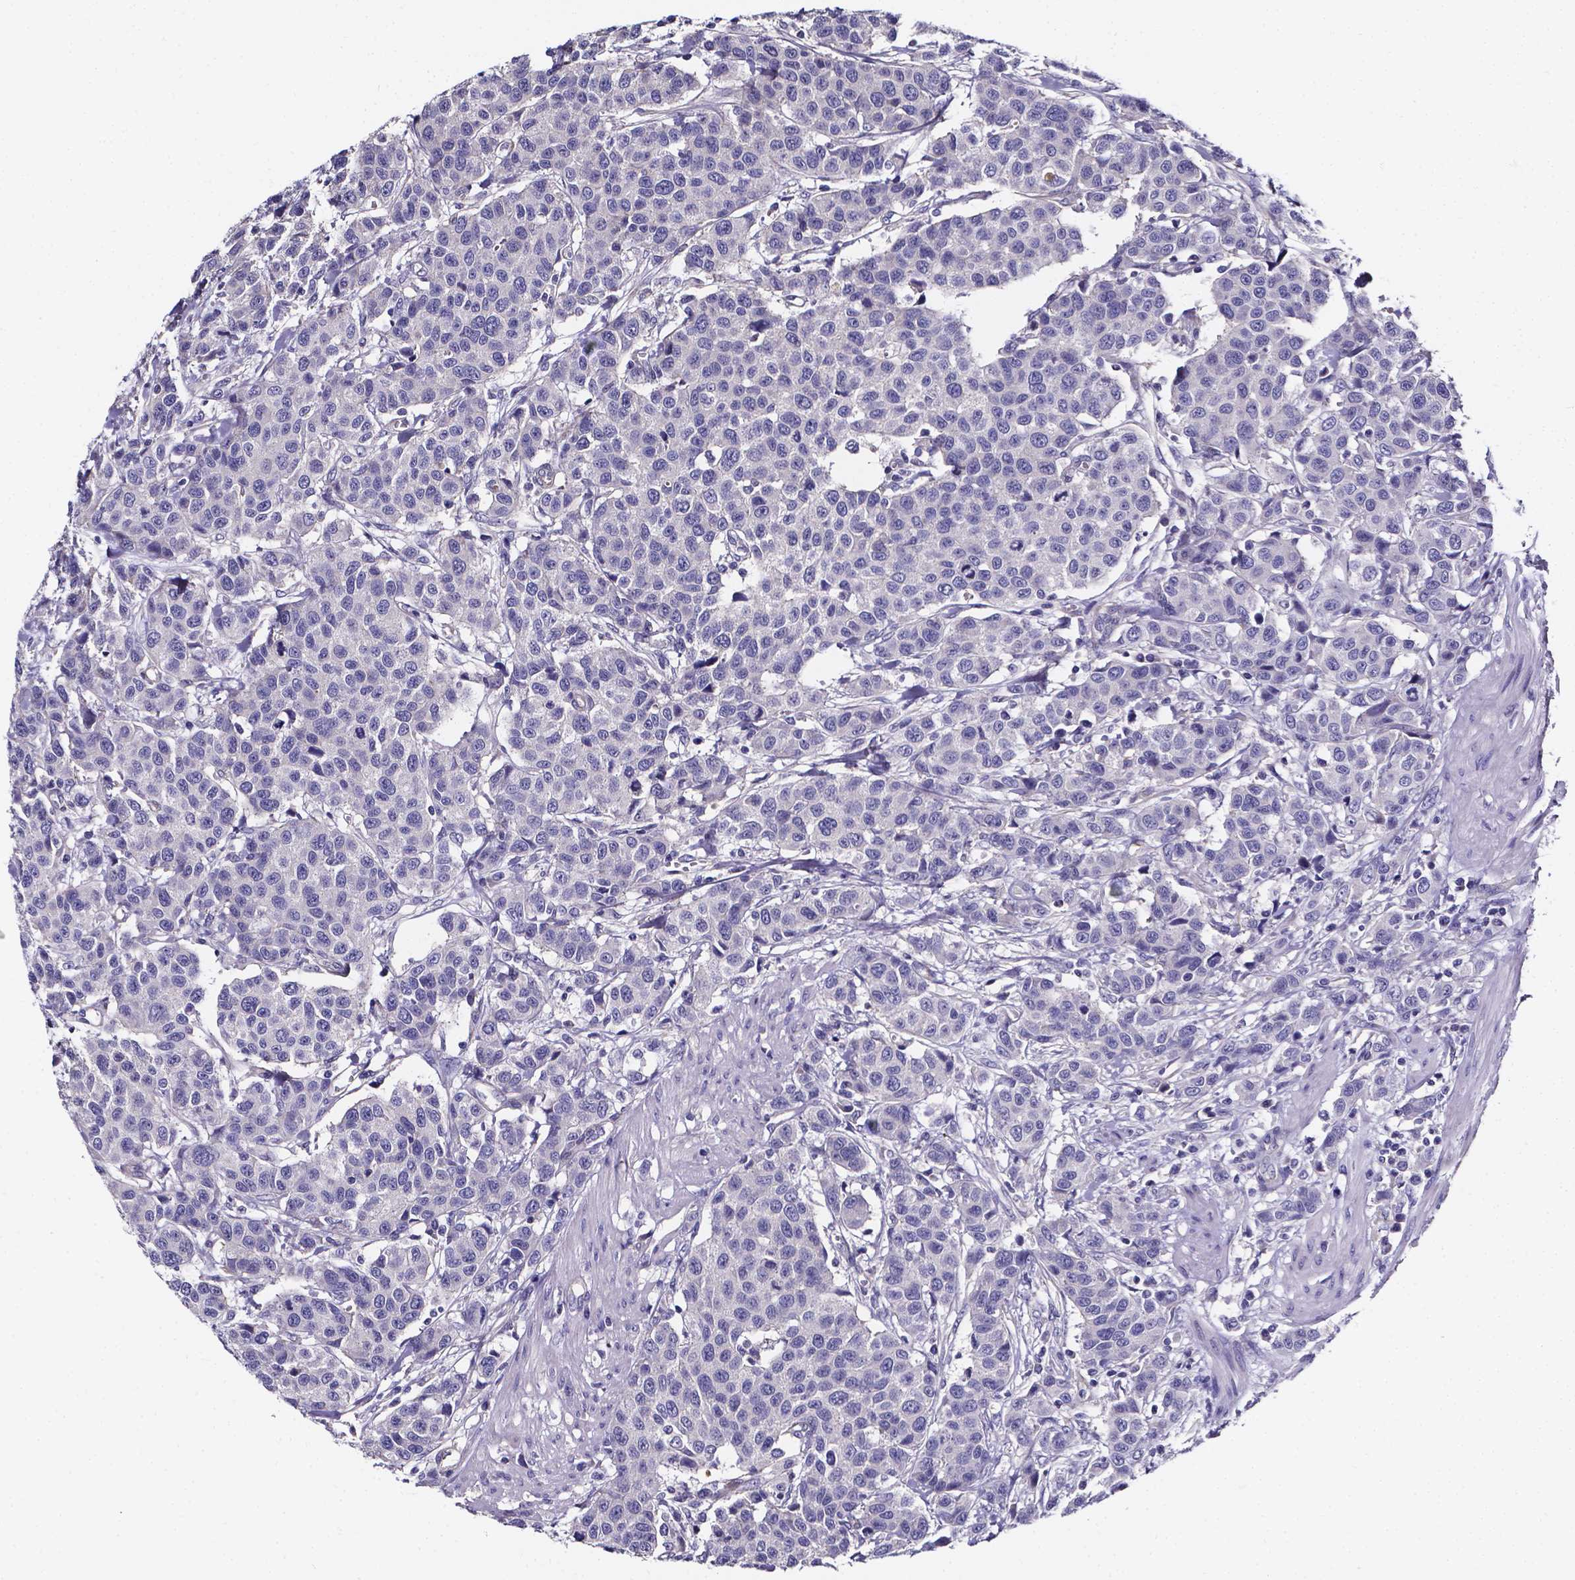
{"staining": {"intensity": "negative", "quantity": "none", "location": "none"}, "tissue": "urothelial cancer", "cell_type": "Tumor cells", "image_type": "cancer", "snomed": [{"axis": "morphology", "description": "Urothelial carcinoma, High grade"}, {"axis": "topography", "description": "Urinary bladder"}], "caption": "Human high-grade urothelial carcinoma stained for a protein using immunohistochemistry reveals no positivity in tumor cells.", "gene": "CACNG8", "patient": {"sex": "female", "age": 58}}